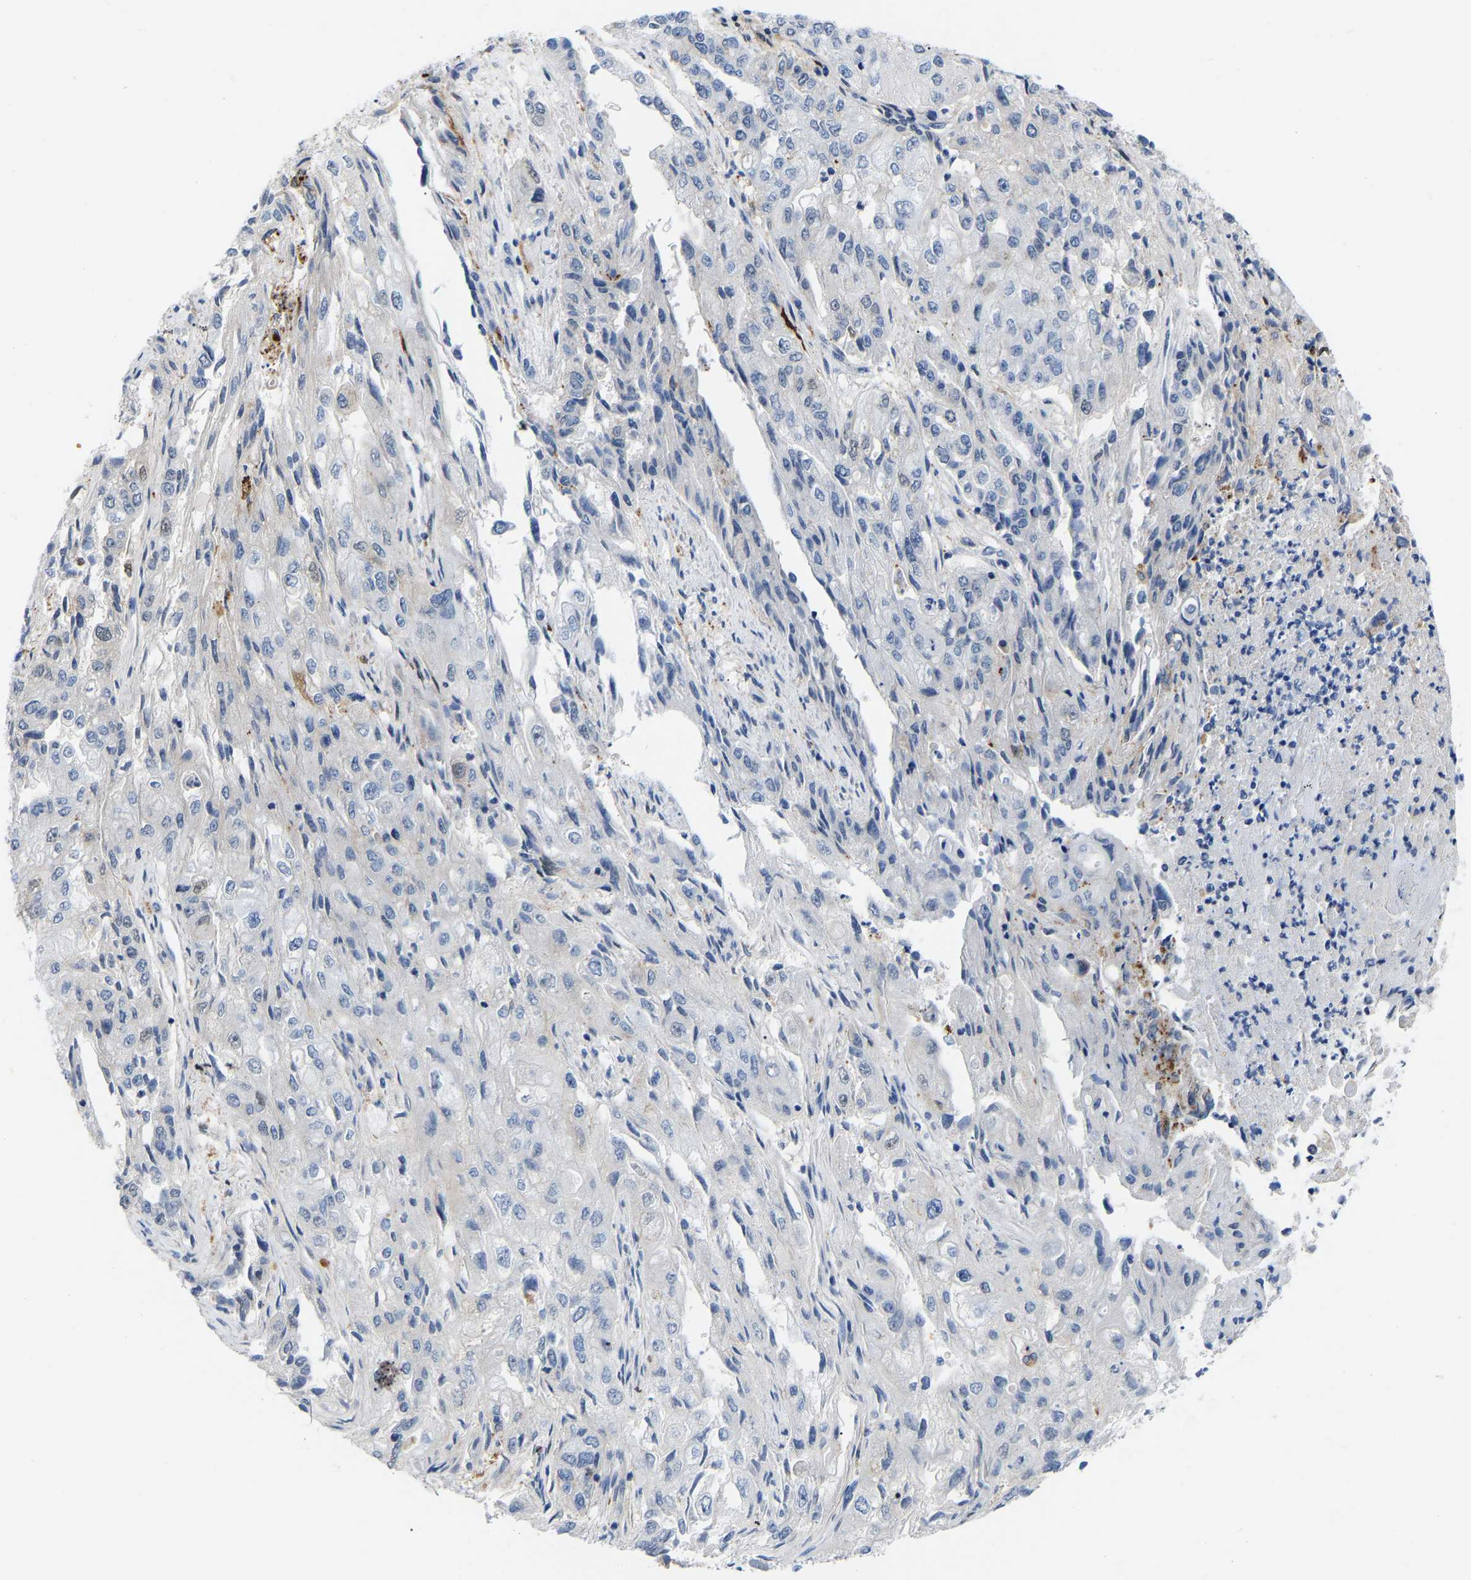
{"staining": {"intensity": "negative", "quantity": "none", "location": "none"}, "tissue": "endometrial cancer", "cell_type": "Tumor cells", "image_type": "cancer", "snomed": [{"axis": "morphology", "description": "Adenocarcinoma, NOS"}, {"axis": "topography", "description": "Endometrium"}], "caption": "Immunohistochemical staining of human adenocarcinoma (endometrial) exhibits no significant positivity in tumor cells.", "gene": "ABTB2", "patient": {"sex": "female", "age": 49}}